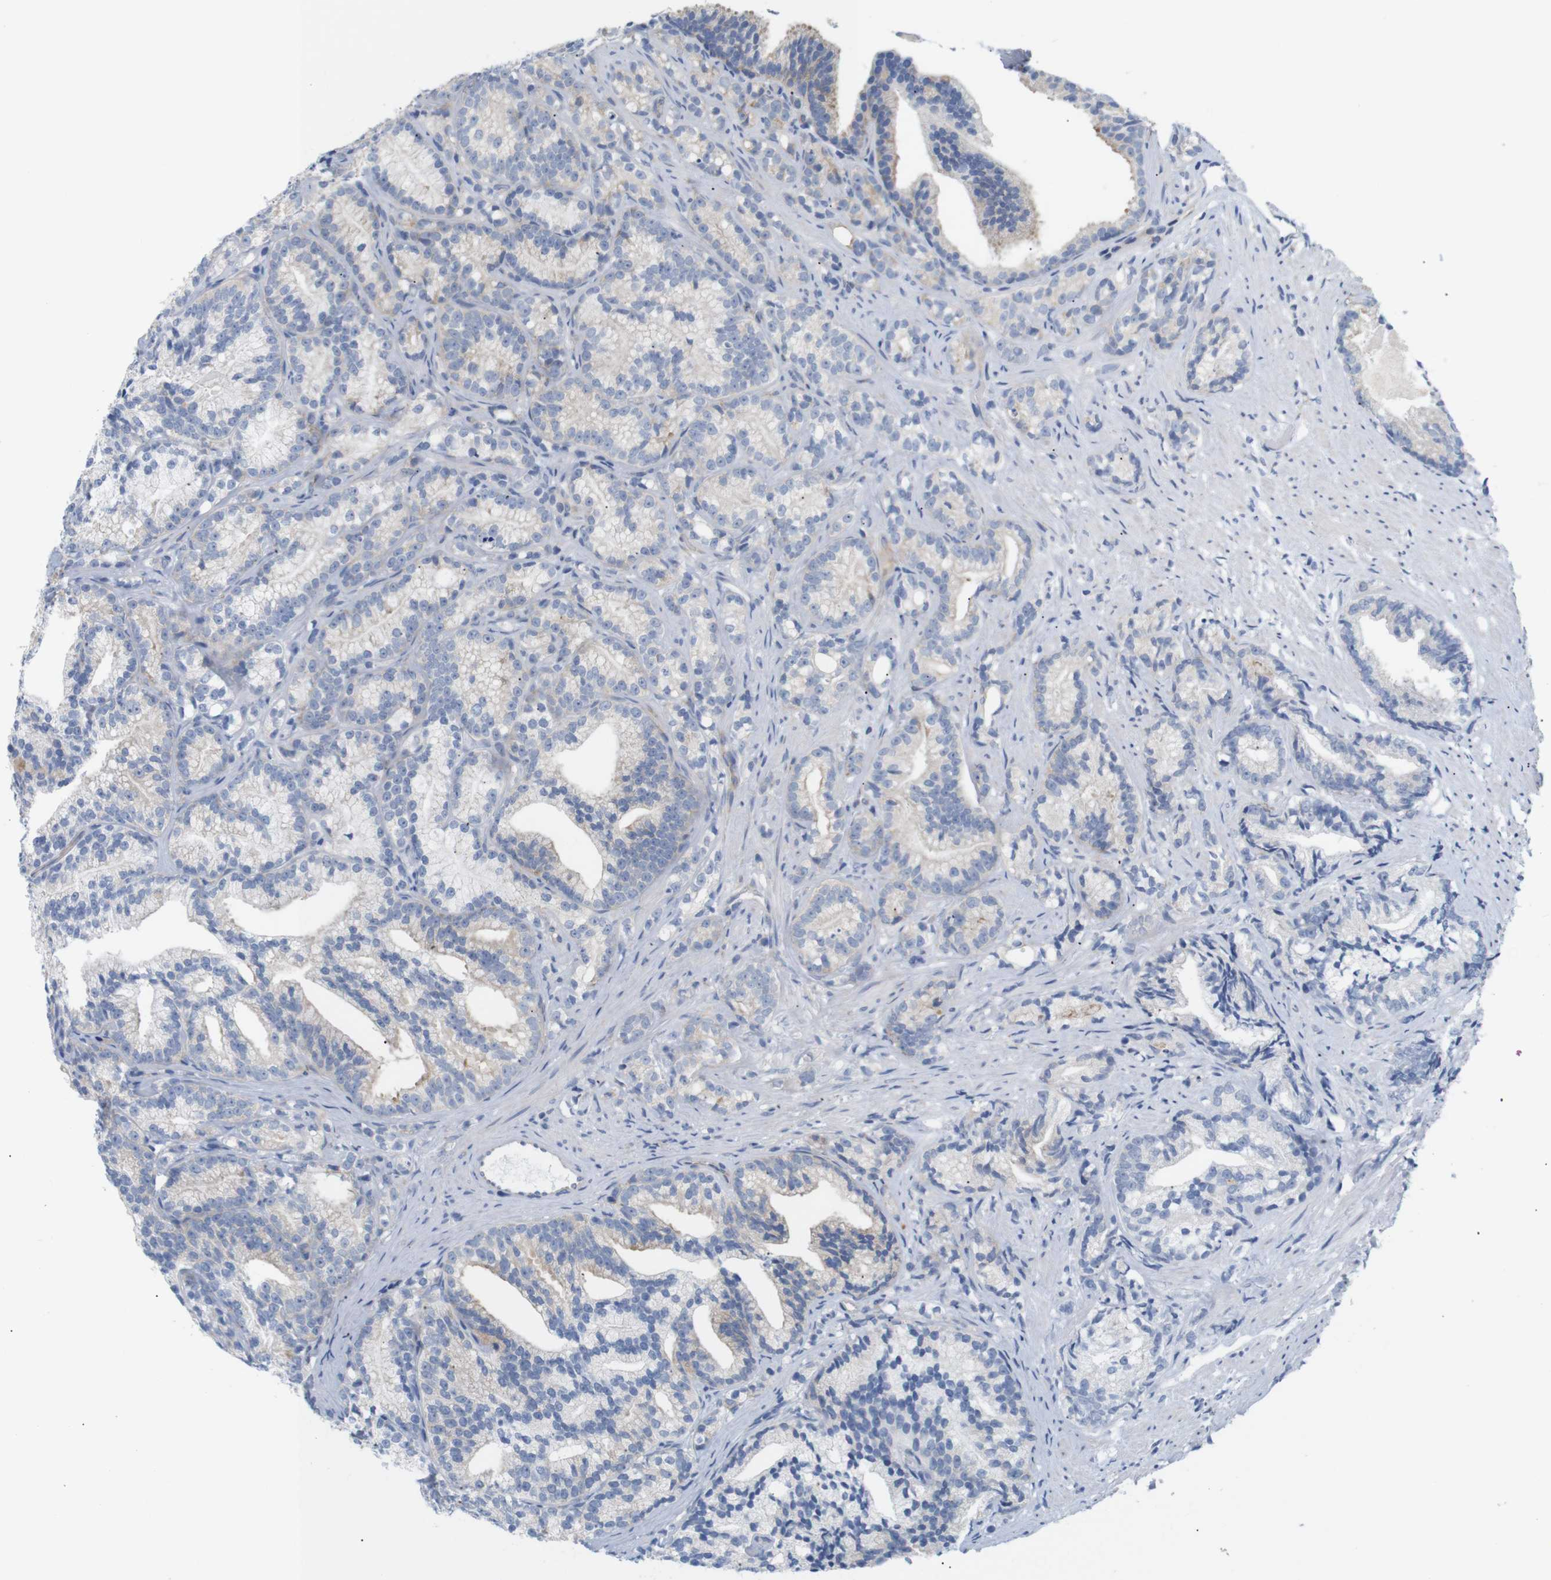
{"staining": {"intensity": "negative", "quantity": "none", "location": "none"}, "tissue": "prostate cancer", "cell_type": "Tumor cells", "image_type": "cancer", "snomed": [{"axis": "morphology", "description": "Adenocarcinoma, Low grade"}, {"axis": "topography", "description": "Prostate"}], "caption": "A high-resolution photomicrograph shows immunohistochemistry staining of prostate cancer, which reveals no significant positivity in tumor cells.", "gene": "TRIM5", "patient": {"sex": "male", "age": 89}}